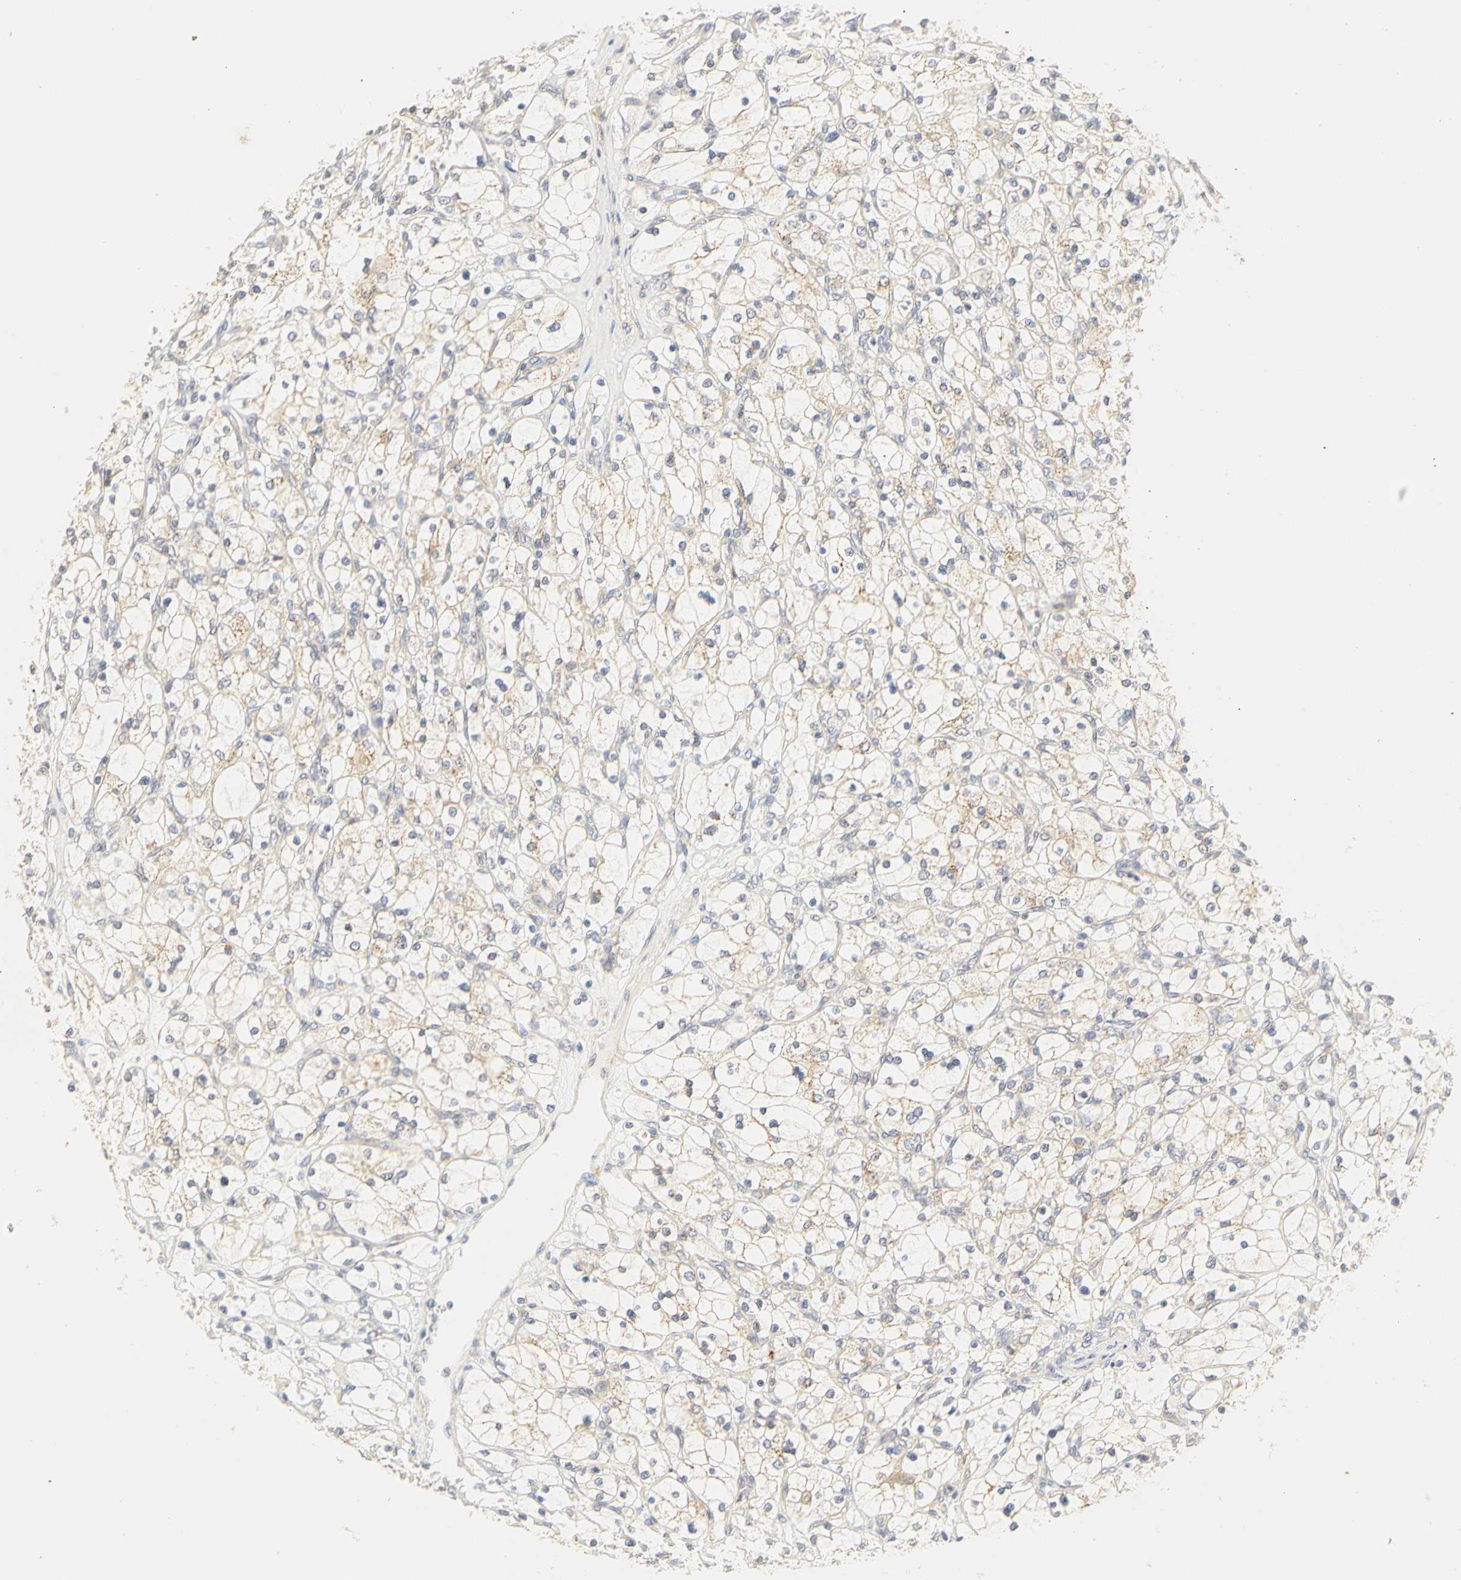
{"staining": {"intensity": "weak", "quantity": ">75%", "location": "cytoplasmic/membranous"}, "tissue": "renal cancer", "cell_type": "Tumor cells", "image_type": "cancer", "snomed": [{"axis": "morphology", "description": "Adenocarcinoma, NOS"}, {"axis": "topography", "description": "Kidney"}], "caption": "A low amount of weak cytoplasmic/membranous positivity is seen in about >75% of tumor cells in renal cancer (adenocarcinoma) tissue.", "gene": "GNRH2", "patient": {"sex": "female", "age": 83}}